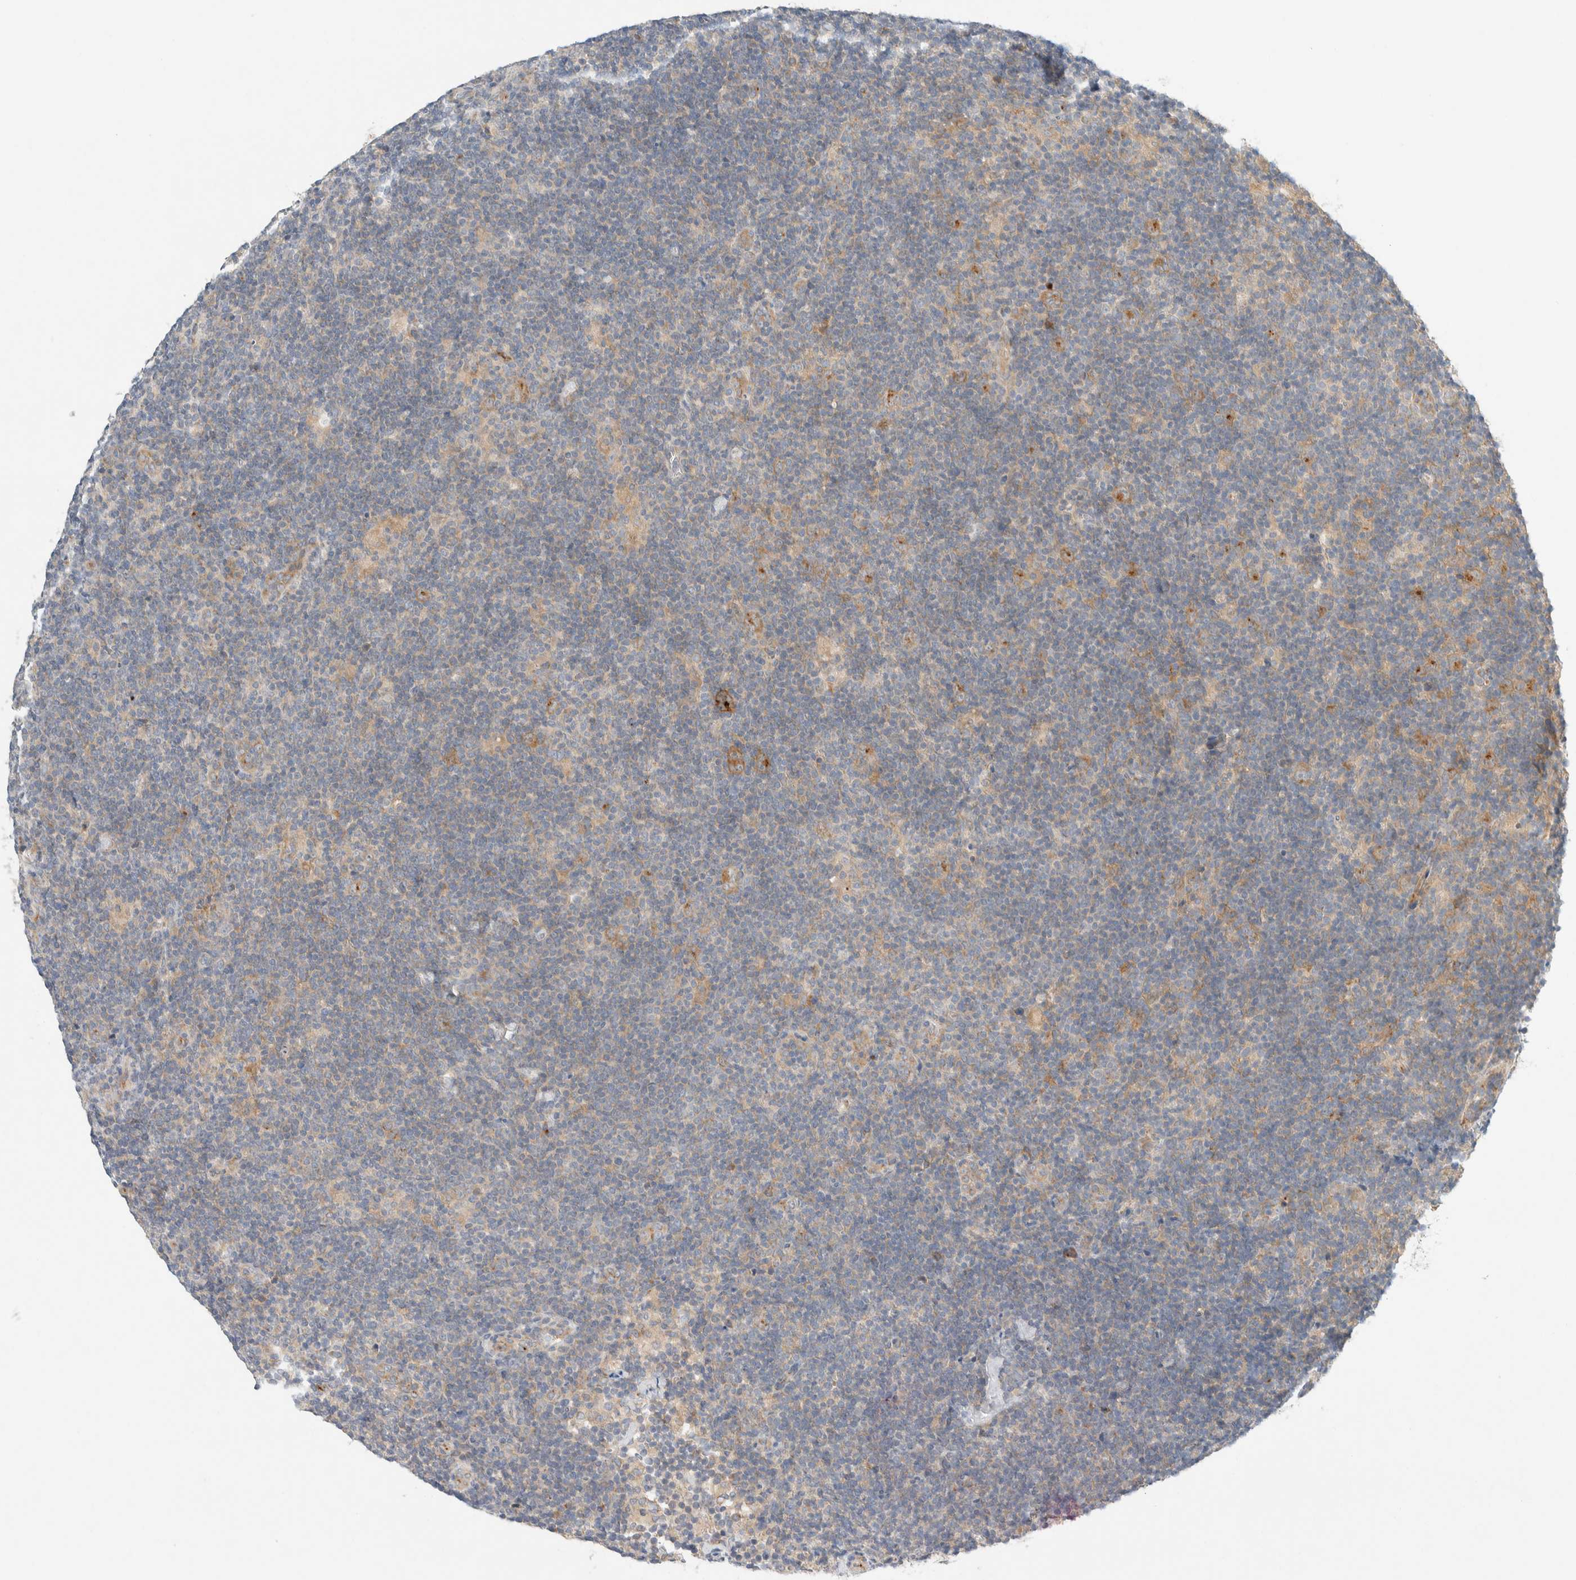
{"staining": {"intensity": "moderate", "quantity": ">75%", "location": "cytoplasmic/membranous"}, "tissue": "lymphoma", "cell_type": "Tumor cells", "image_type": "cancer", "snomed": [{"axis": "morphology", "description": "Hodgkin's disease, NOS"}, {"axis": "topography", "description": "Lymph node"}], "caption": "The micrograph displays staining of Hodgkin's disease, revealing moderate cytoplasmic/membranous protein staining (brown color) within tumor cells. The staining was performed using DAB (3,3'-diaminobenzidine), with brown indicating positive protein expression. Nuclei are stained blue with hematoxylin.", "gene": "TMEM184B", "patient": {"sex": "female", "age": 57}}